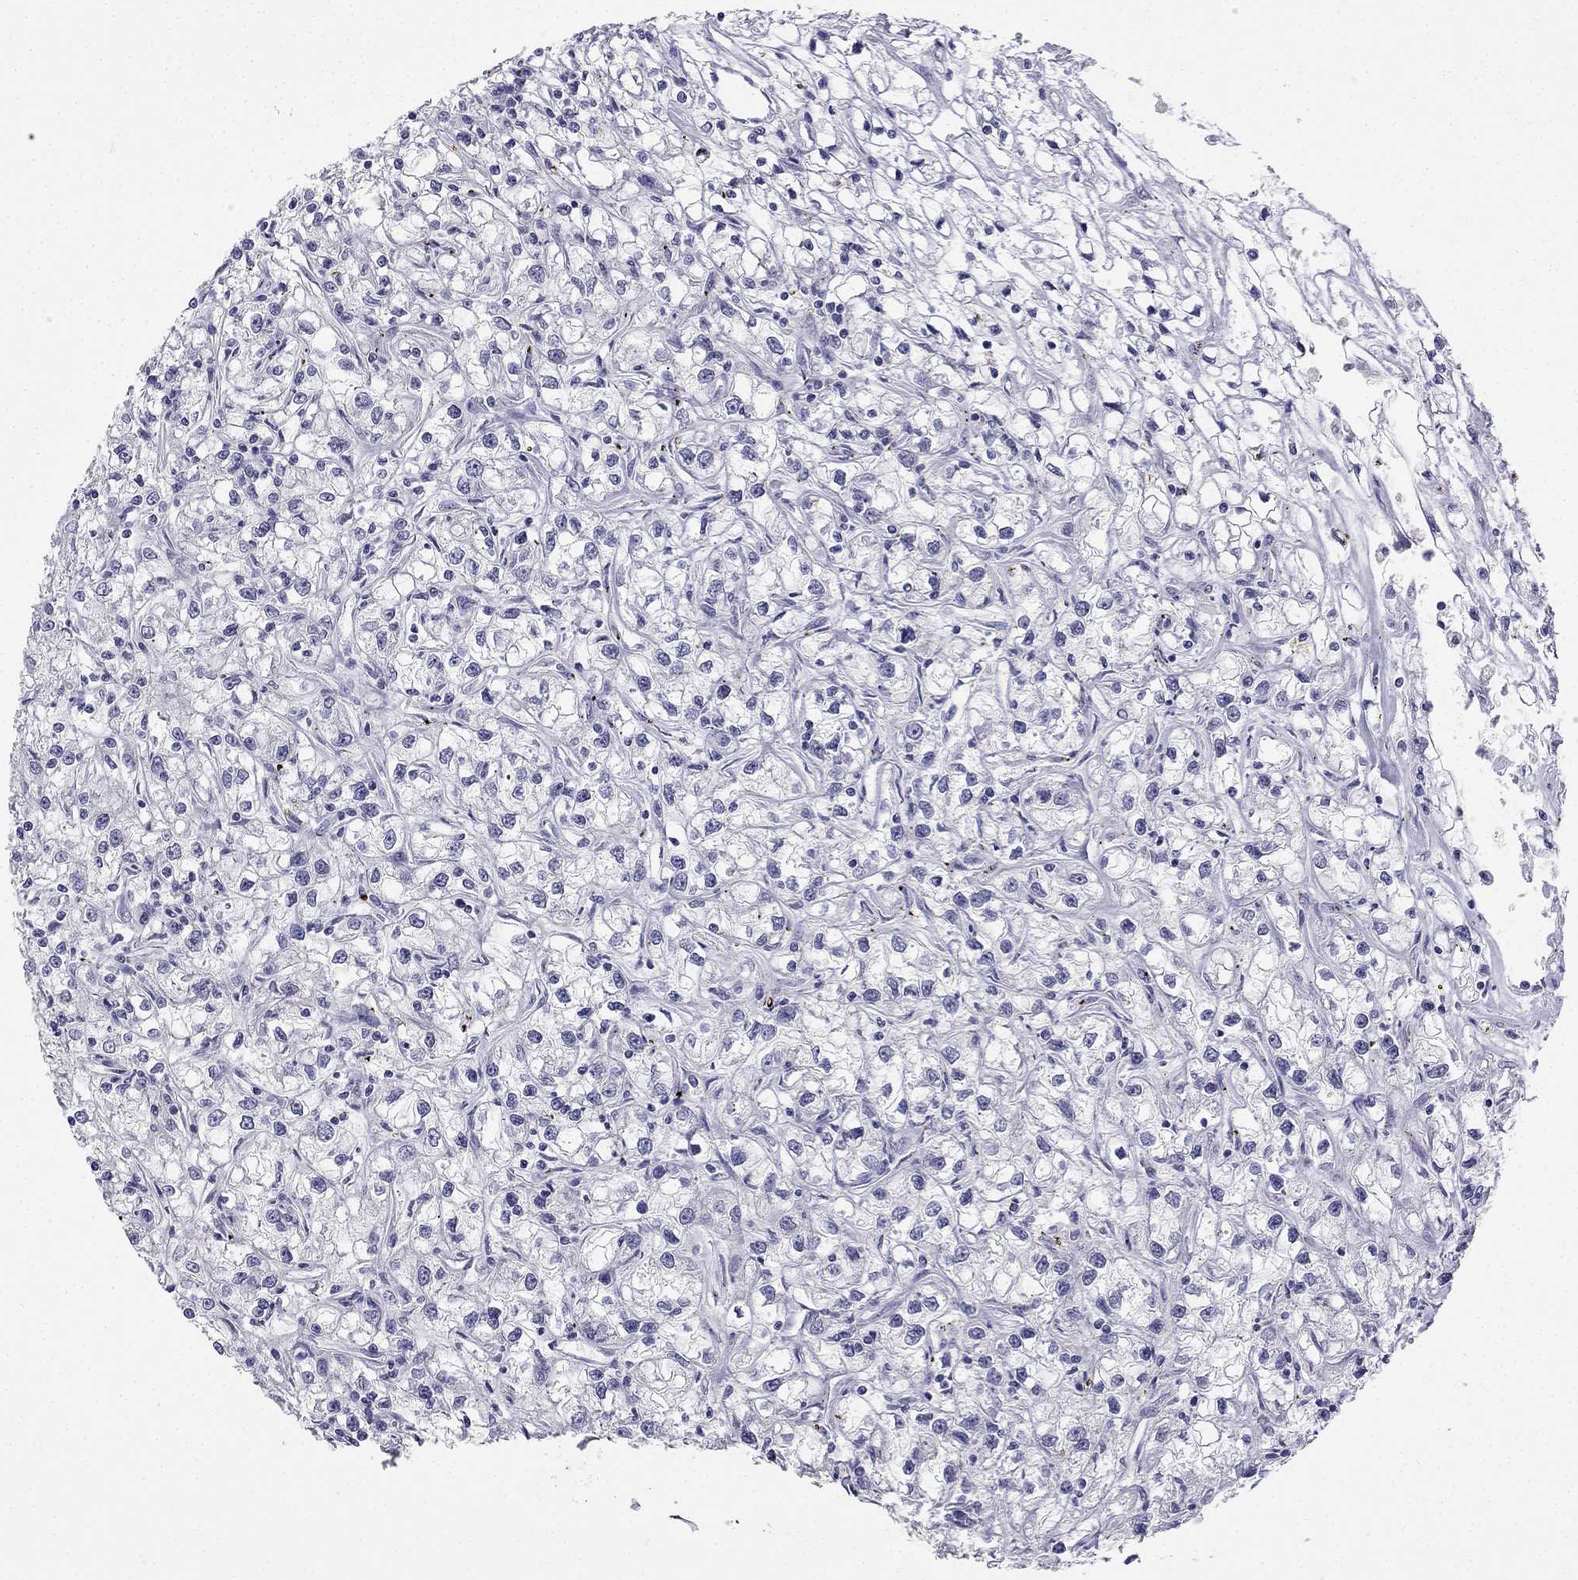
{"staining": {"intensity": "negative", "quantity": "none", "location": "none"}, "tissue": "renal cancer", "cell_type": "Tumor cells", "image_type": "cancer", "snomed": [{"axis": "morphology", "description": "Adenocarcinoma, NOS"}, {"axis": "topography", "description": "Kidney"}], "caption": "Immunohistochemical staining of adenocarcinoma (renal) demonstrates no significant staining in tumor cells.", "gene": "C16orf89", "patient": {"sex": "female", "age": 59}}